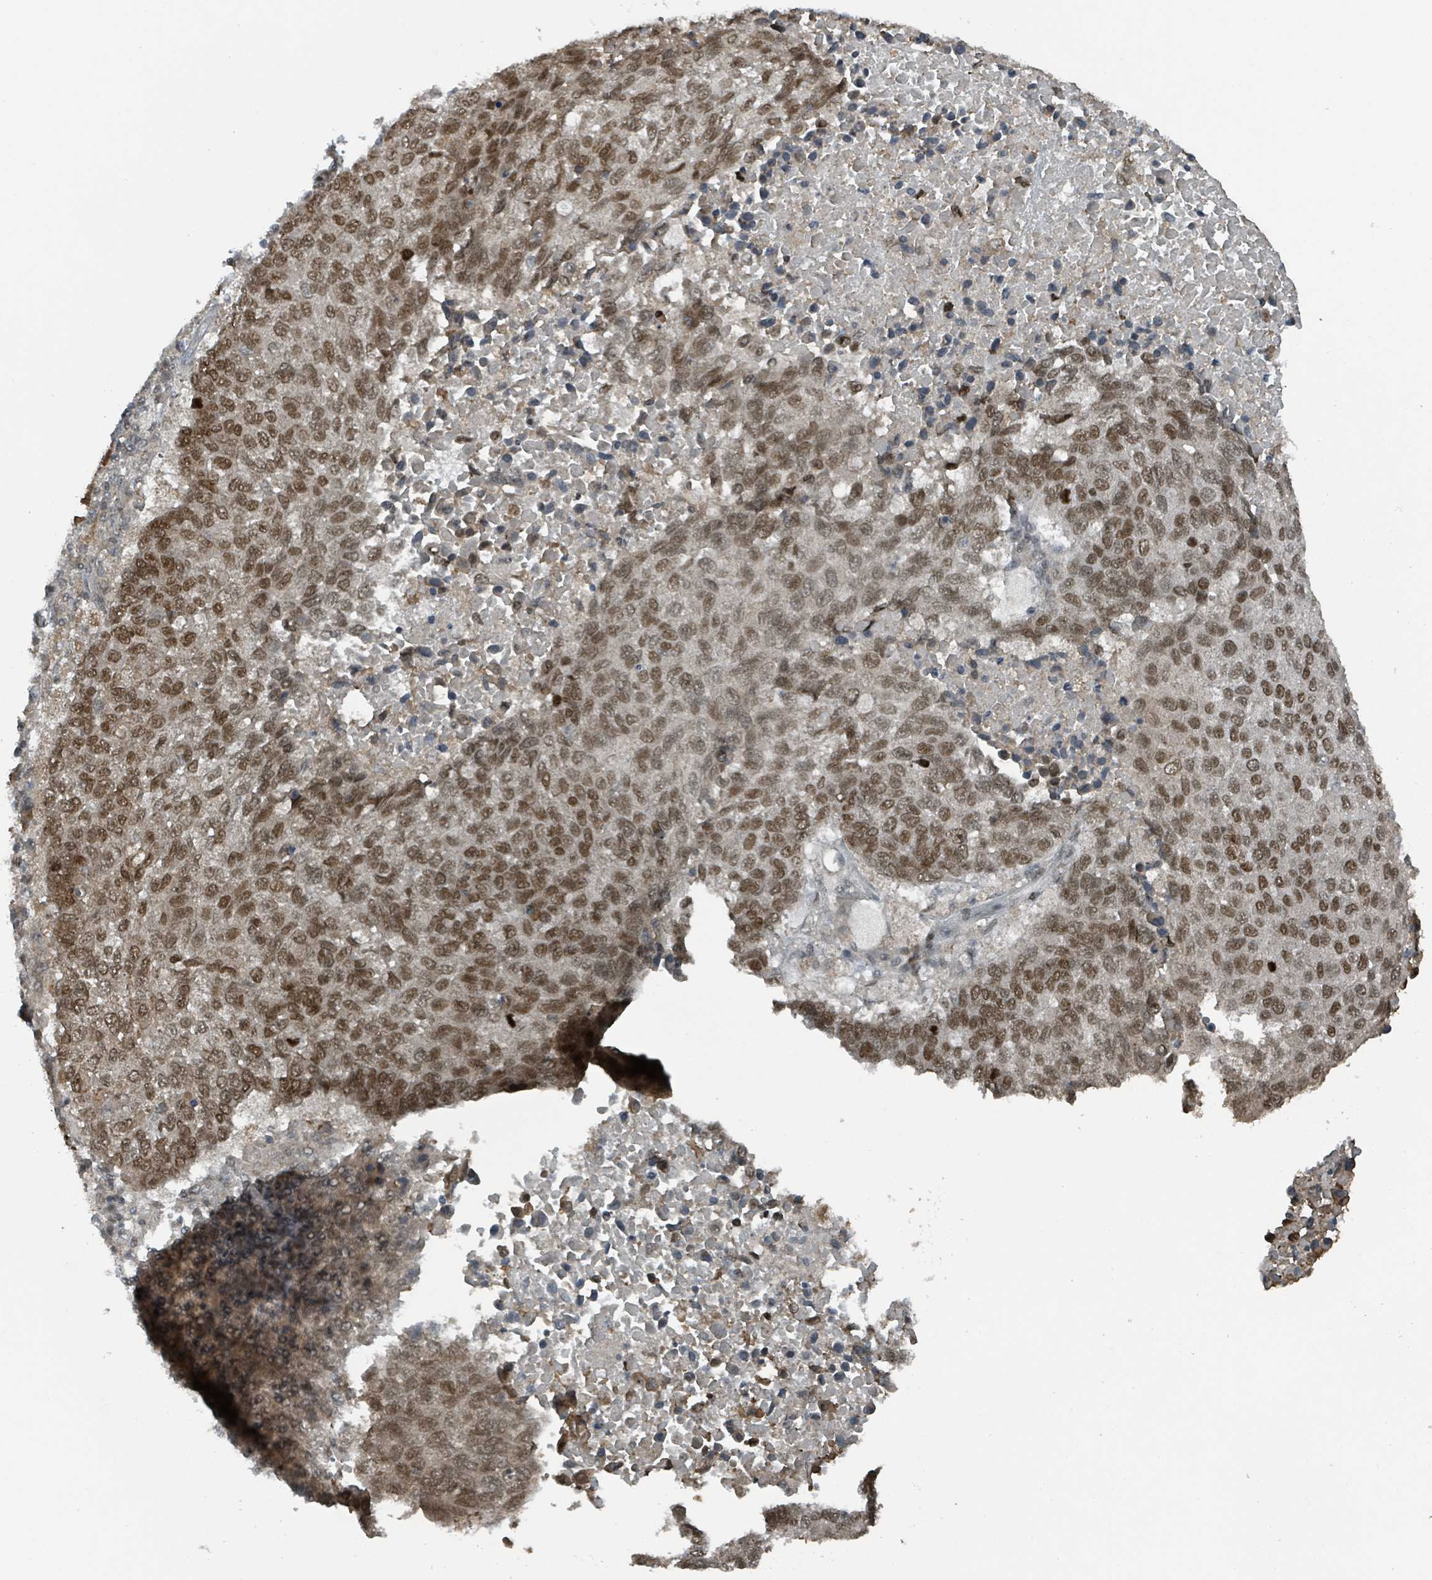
{"staining": {"intensity": "moderate", "quantity": ">75%", "location": "nuclear"}, "tissue": "lung cancer", "cell_type": "Tumor cells", "image_type": "cancer", "snomed": [{"axis": "morphology", "description": "Squamous cell carcinoma, NOS"}, {"axis": "topography", "description": "Lung"}], "caption": "Lung squamous cell carcinoma tissue displays moderate nuclear staining in approximately >75% of tumor cells", "gene": "PHIP", "patient": {"sex": "male", "age": 73}}